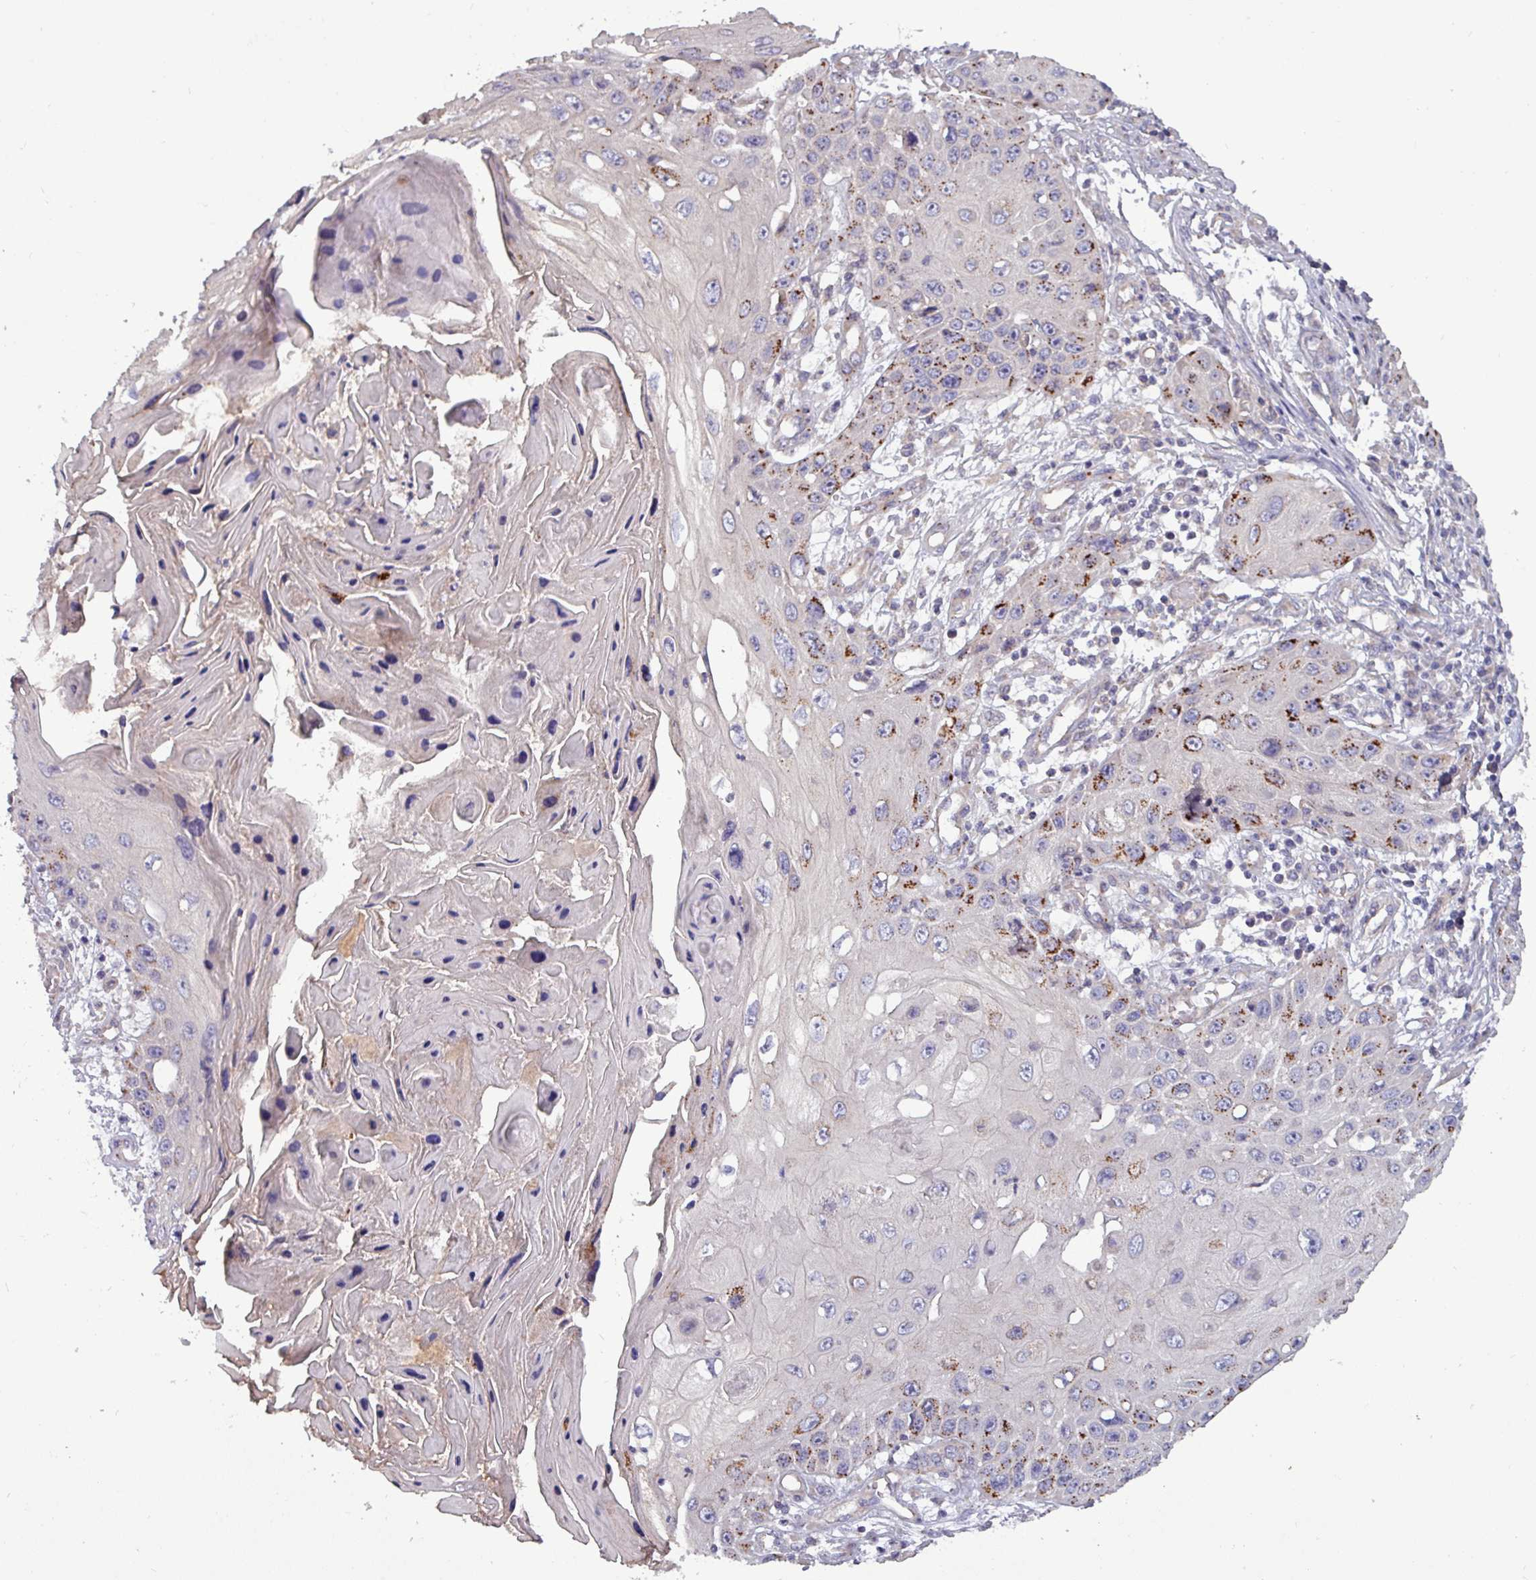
{"staining": {"intensity": "strong", "quantity": "<25%", "location": "cytoplasmic/membranous"}, "tissue": "skin cancer", "cell_type": "Tumor cells", "image_type": "cancer", "snomed": [{"axis": "morphology", "description": "Squamous cell carcinoma, NOS"}, {"axis": "topography", "description": "Skin"}, {"axis": "topography", "description": "Vulva"}], "caption": "Strong cytoplasmic/membranous staining is present in about <25% of tumor cells in skin cancer.", "gene": "PLIN2", "patient": {"sex": "female", "age": 44}}